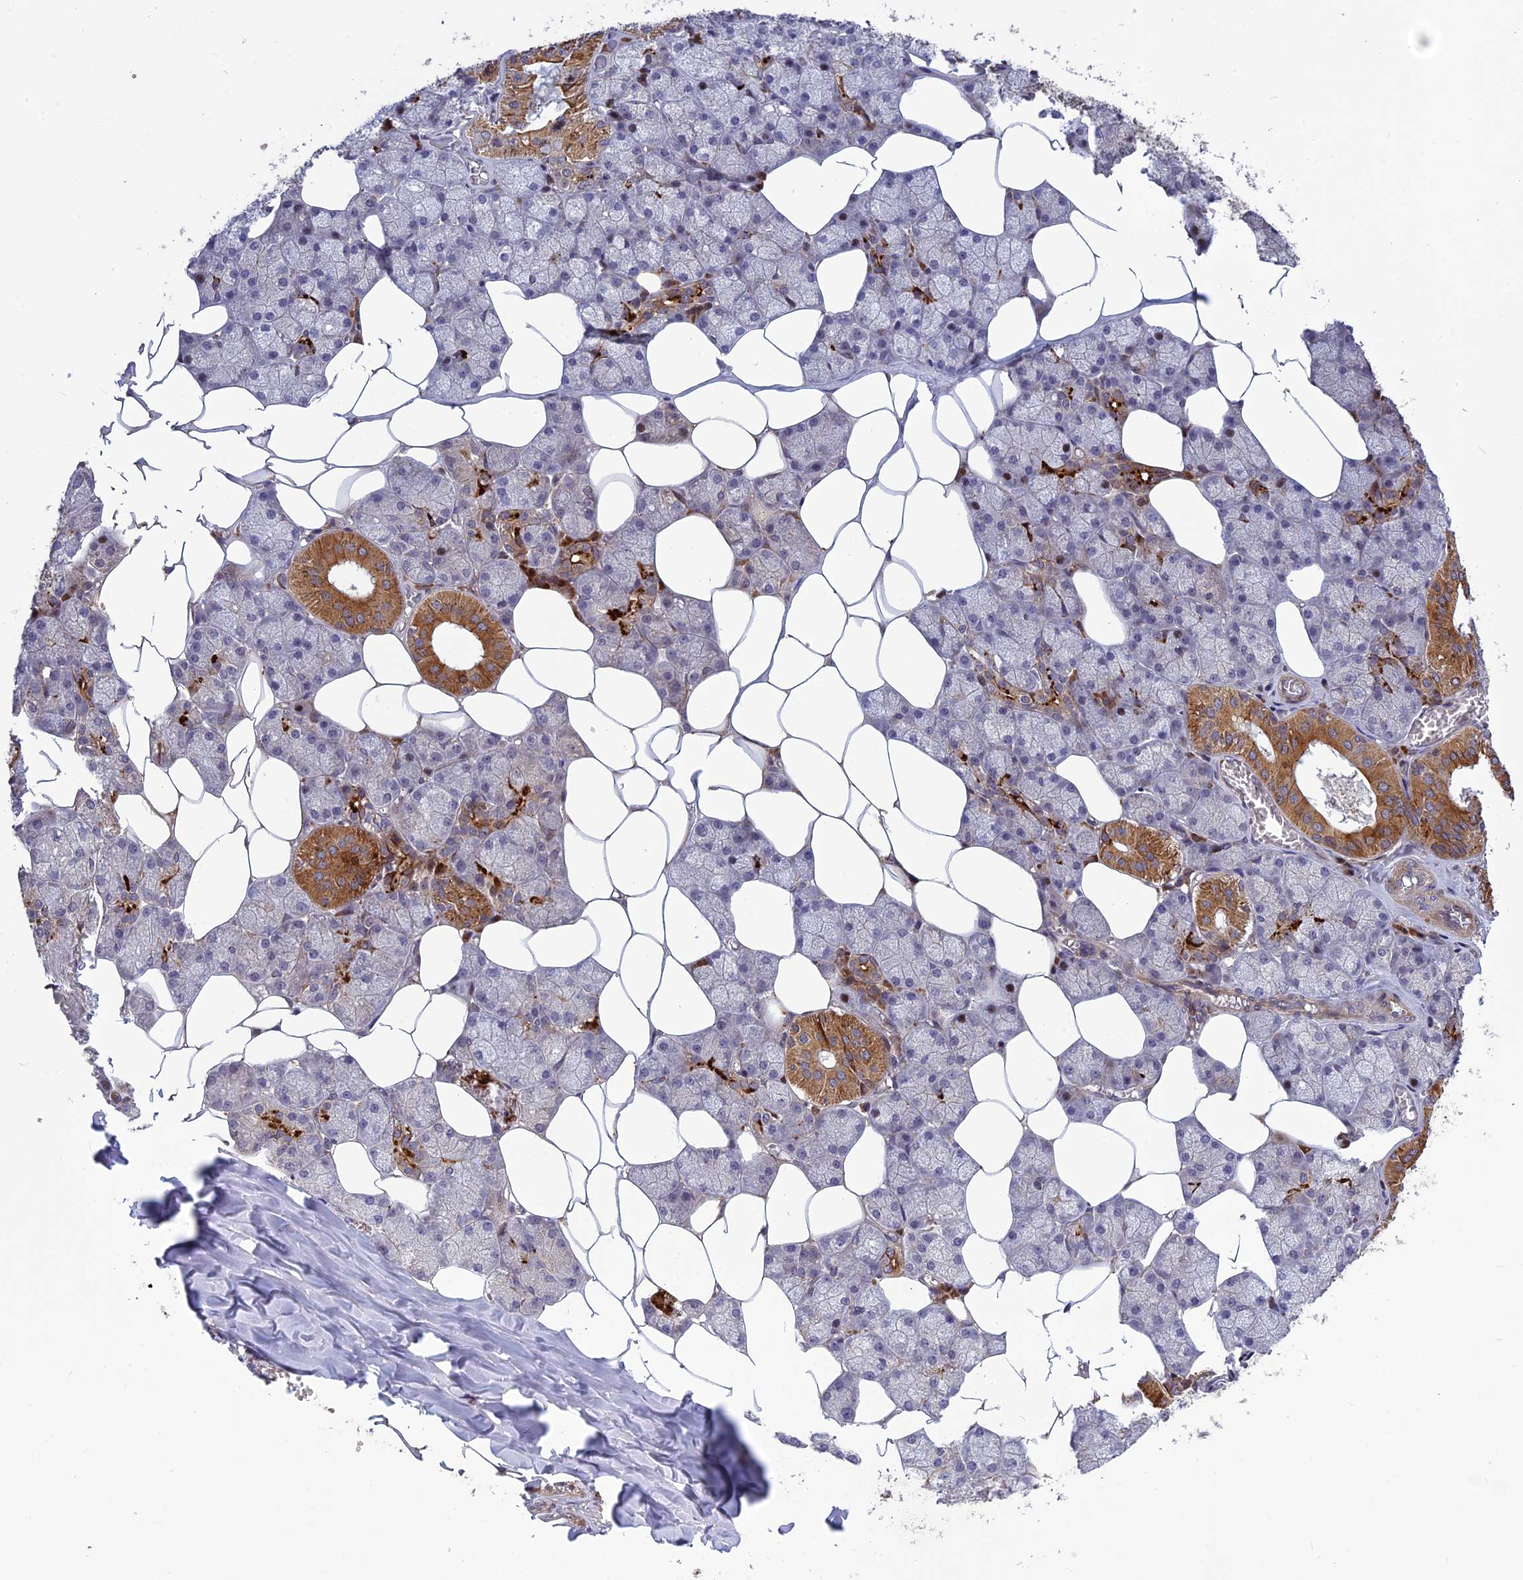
{"staining": {"intensity": "strong", "quantity": "<25%", "location": "cytoplasmic/membranous"}, "tissue": "salivary gland", "cell_type": "Glandular cells", "image_type": "normal", "snomed": [{"axis": "morphology", "description": "Normal tissue, NOS"}, {"axis": "topography", "description": "Salivary gland"}], "caption": "High-magnification brightfield microscopy of normal salivary gland stained with DAB (brown) and counterstained with hematoxylin (blue). glandular cells exhibit strong cytoplasmic/membranous positivity is seen in approximately<25% of cells. Using DAB (brown) and hematoxylin (blue) stains, captured at high magnification using brightfield microscopy.", "gene": "SPG21", "patient": {"sex": "male", "age": 62}}